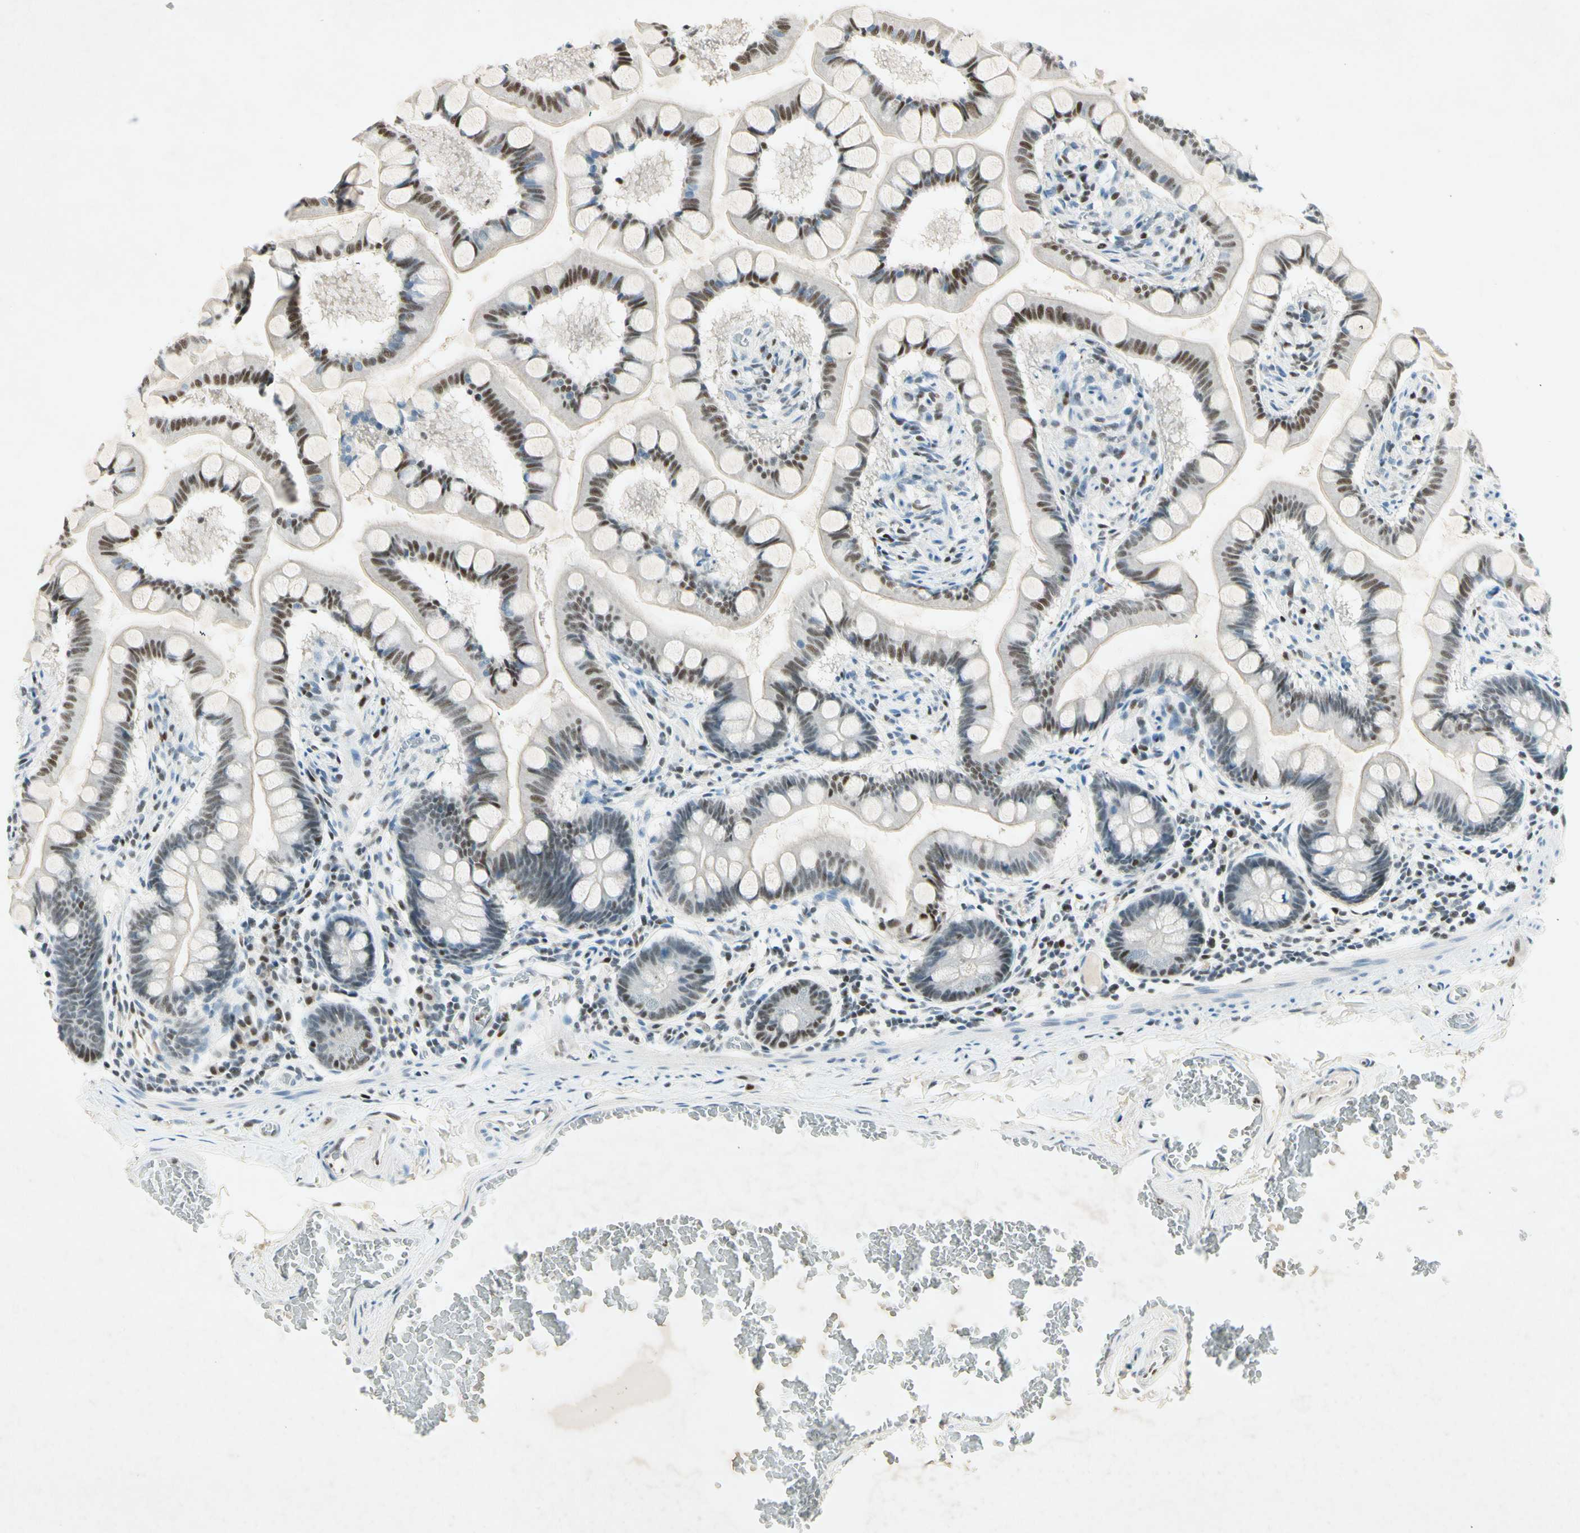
{"staining": {"intensity": "strong", "quantity": ">75%", "location": "nuclear"}, "tissue": "small intestine", "cell_type": "Glandular cells", "image_type": "normal", "snomed": [{"axis": "morphology", "description": "Normal tissue, NOS"}, {"axis": "topography", "description": "Small intestine"}], "caption": "Immunohistochemical staining of unremarkable human small intestine shows strong nuclear protein positivity in about >75% of glandular cells. The staining was performed using DAB (3,3'-diaminobenzidine) to visualize the protein expression in brown, while the nuclei were stained in blue with hematoxylin (Magnification: 20x).", "gene": "RNF43", "patient": {"sex": "male", "age": 41}}